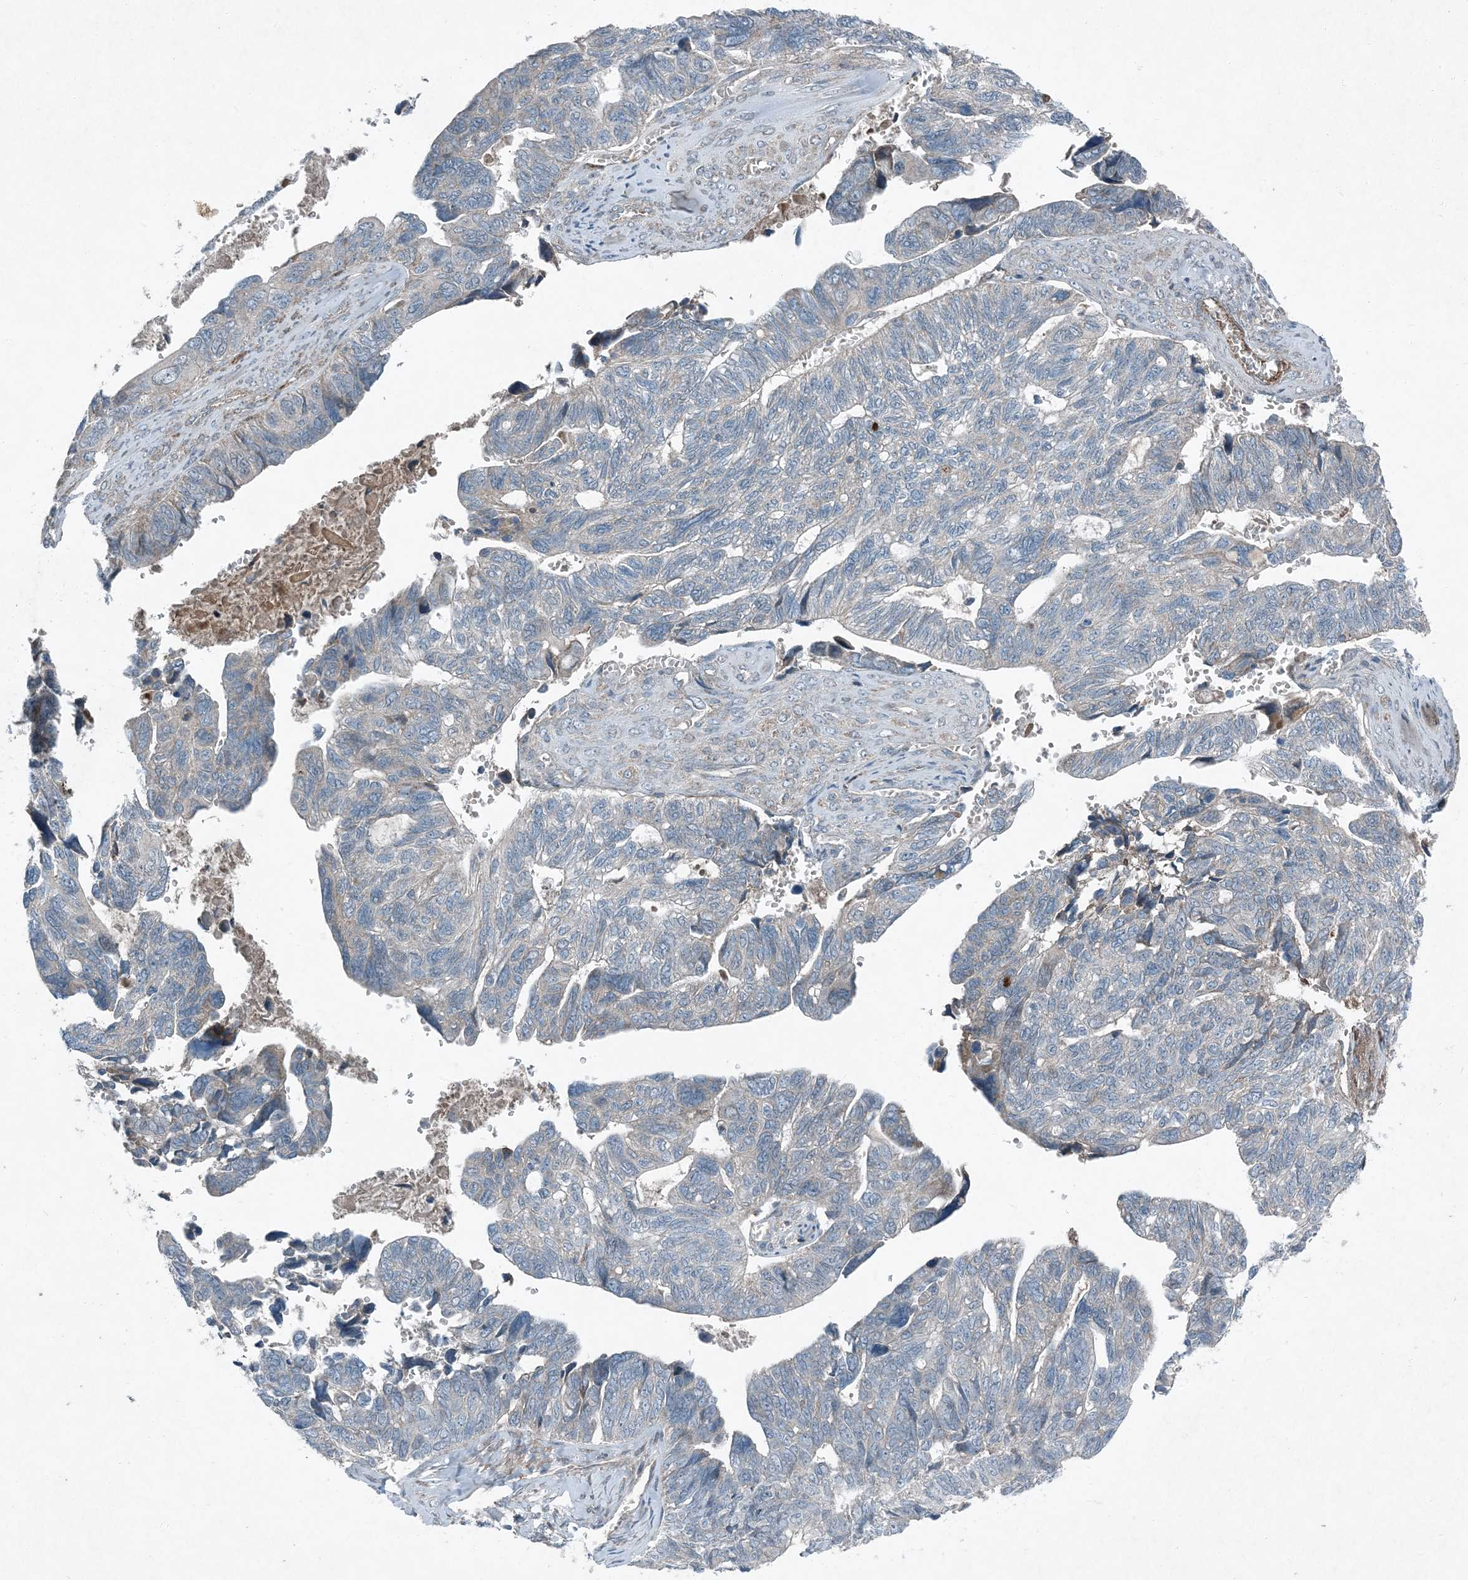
{"staining": {"intensity": "negative", "quantity": "none", "location": "none"}, "tissue": "ovarian cancer", "cell_type": "Tumor cells", "image_type": "cancer", "snomed": [{"axis": "morphology", "description": "Cystadenocarcinoma, serous, NOS"}, {"axis": "topography", "description": "Ovary"}], "caption": "Immunohistochemistry of ovarian cancer demonstrates no positivity in tumor cells. The staining was performed using DAB to visualize the protein expression in brown, while the nuclei were stained in blue with hematoxylin (Magnification: 20x).", "gene": "APOM", "patient": {"sex": "female", "age": 79}}